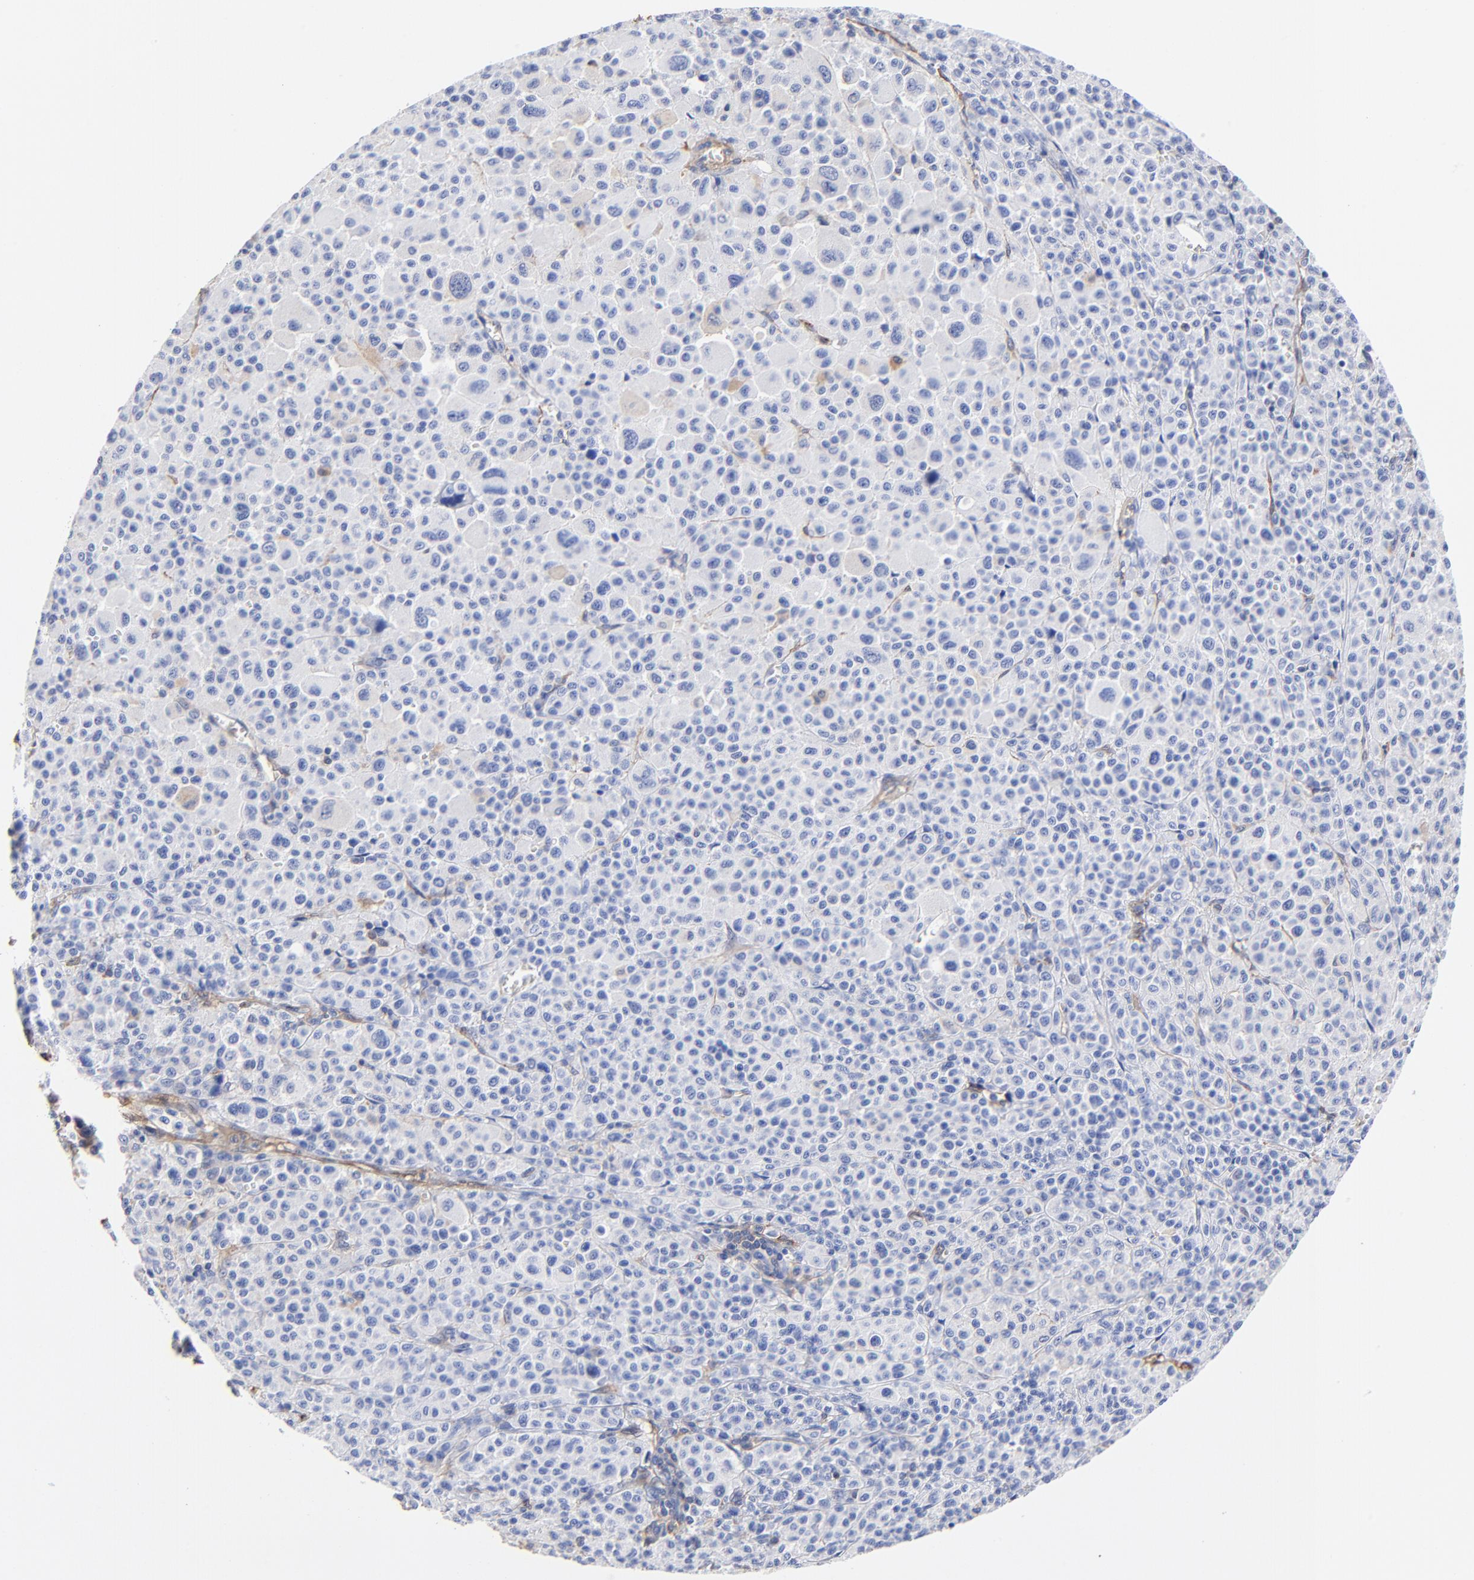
{"staining": {"intensity": "negative", "quantity": "none", "location": "none"}, "tissue": "melanoma", "cell_type": "Tumor cells", "image_type": "cancer", "snomed": [{"axis": "morphology", "description": "Malignant melanoma, Metastatic site"}, {"axis": "topography", "description": "Skin"}], "caption": "This is an immunohistochemistry (IHC) micrograph of malignant melanoma (metastatic site). There is no expression in tumor cells.", "gene": "TAGLN2", "patient": {"sex": "female", "age": 74}}